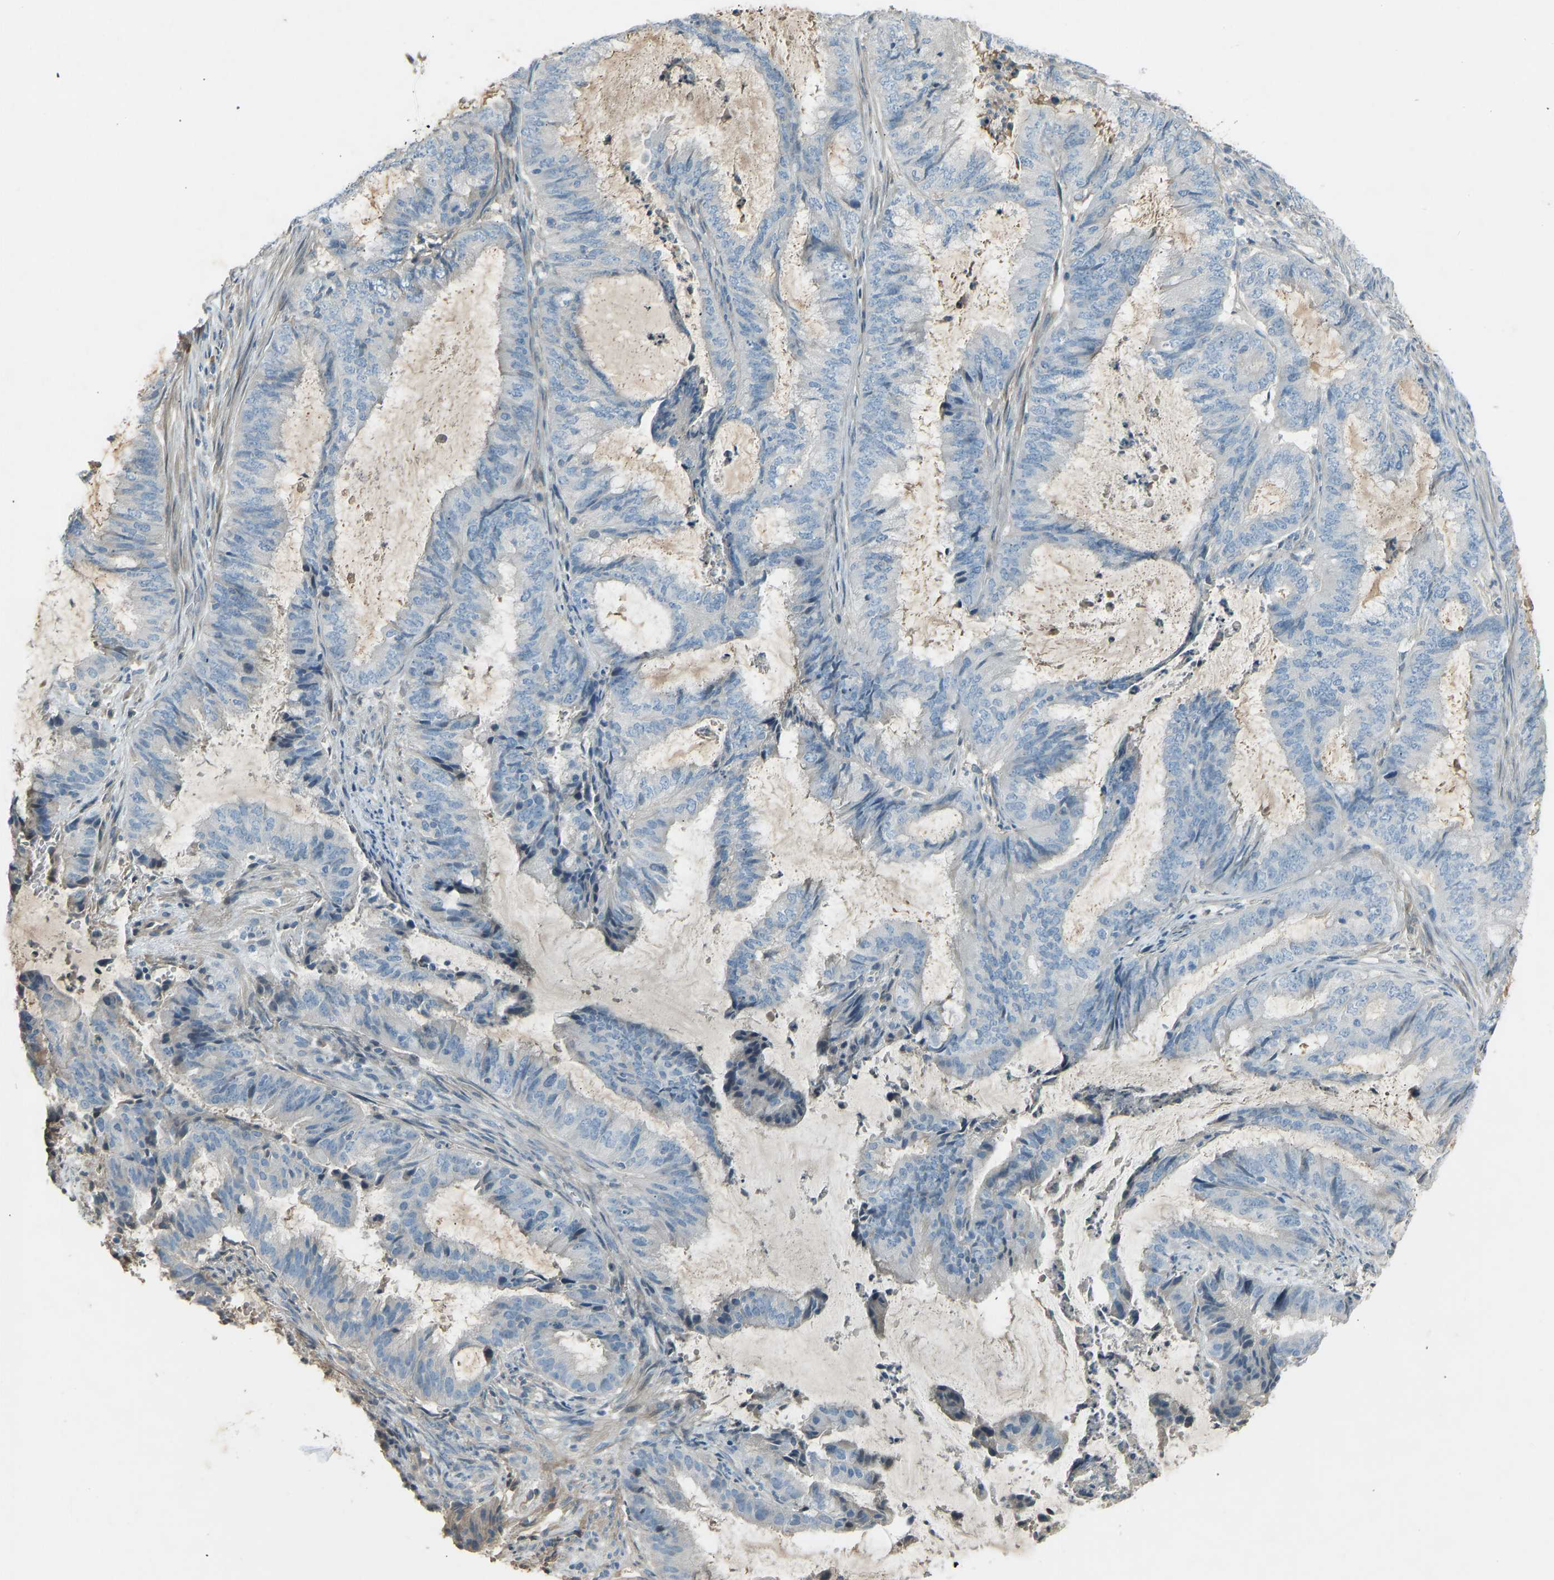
{"staining": {"intensity": "negative", "quantity": "none", "location": "none"}, "tissue": "endometrial cancer", "cell_type": "Tumor cells", "image_type": "cancer", "snomed": [{"axis": "morphology", "description": "Adenocarcinoma, NOS"}, {"axis": "topography", "description": "Endometrium"}], "caption": "This is an immunohistochemistry image of human endometrial cancer (adenocarcinoma). There is no staining in tumor cells.", "gene": "FBLN2", "patient": {"sex": "female", "age": 51}}